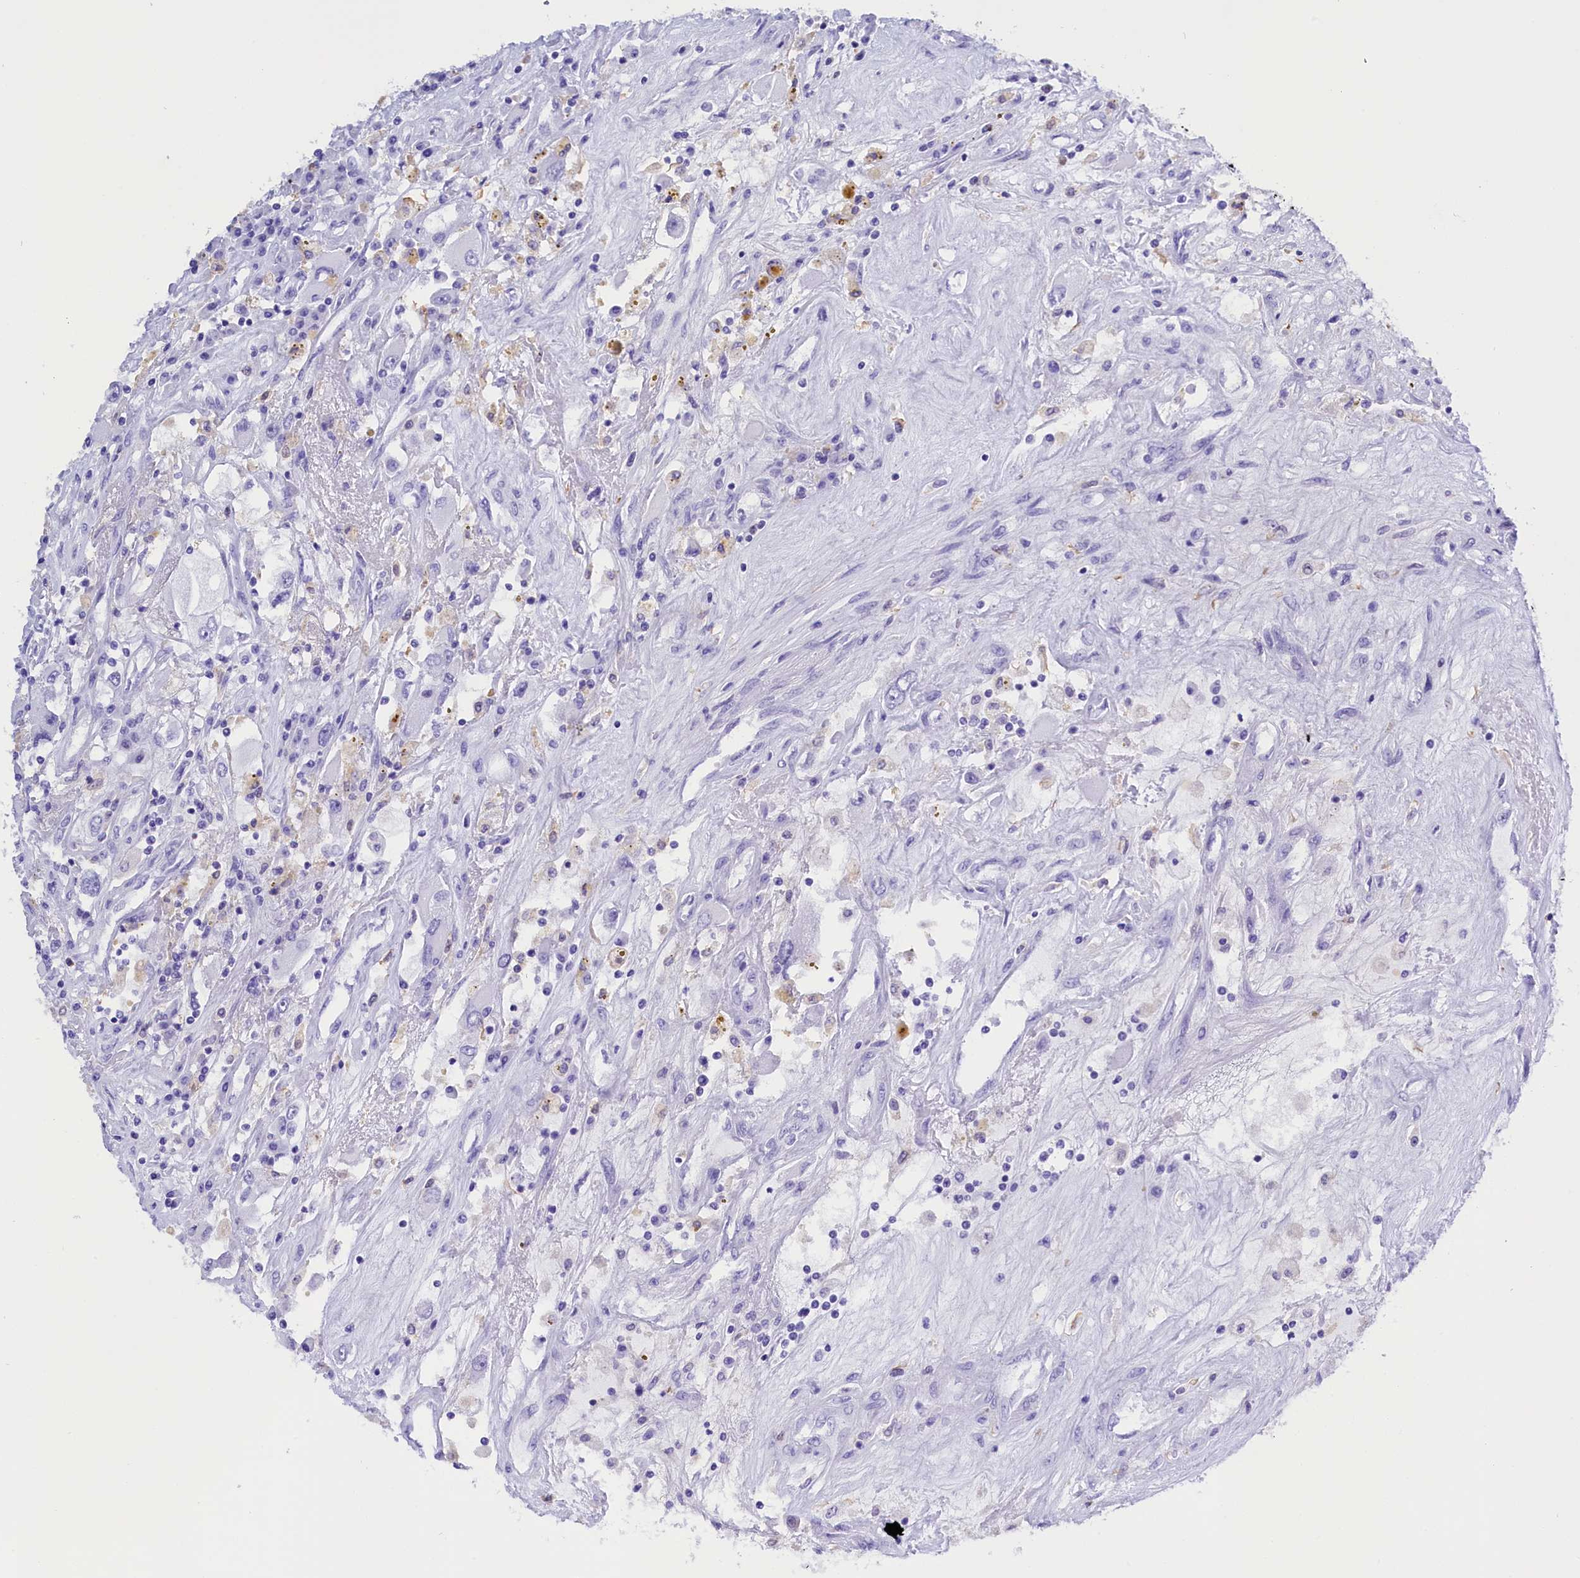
{"staining": {"intensity": "negative", "quantity": "none", "location": "none"}, "tissue": "renal cancer", "cell_type": "Tumor cells", "image_type": "cancer", "snomed": [{"axis": "morphology", "description": "Adenocarcinoma, NOS"}, {"axis": "topography", "description": "Kidney"}], "caption": "This is an immunohistochemistry micrograph of adenocarcinoma (renal). There is no staining in tumor cells.", "gene": "CLC", "patient": {"sex": "female", "age": 52}}